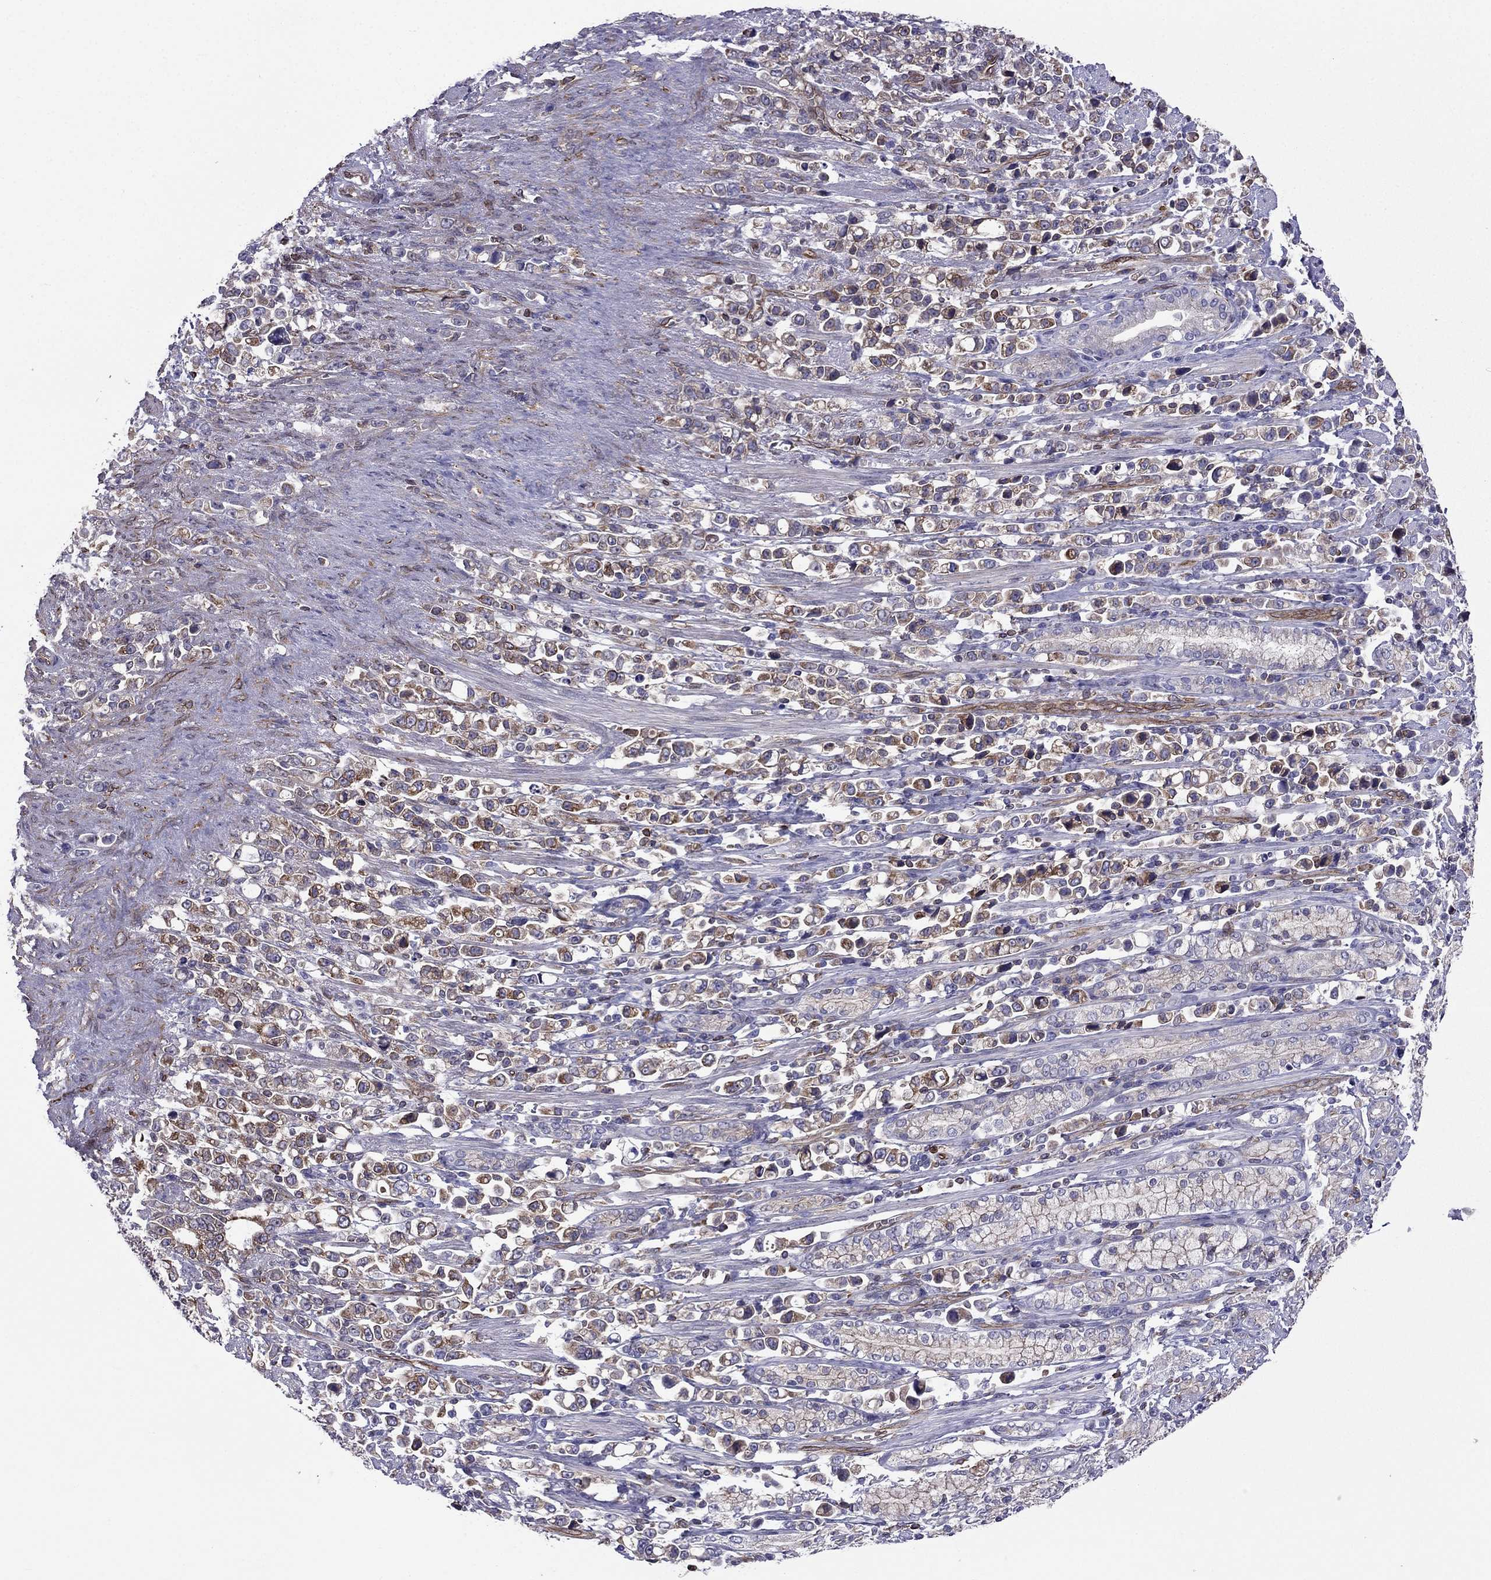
{"staining": {"intensity": "moderate", "quantity": "<25%", "location": "cytoplasmic/membranous"}, "tissue": "stomach cancer", "cell_type": "Tumor cells", "image_type": "cancer", "snomed": [{"axis": "morphology", "description": "Adenocarcinoma, NOS"}, {"axis": "topography", "description": "Stomach"}], "caption": "Human stomach cancer (adenocarcinoma) stained with a brown dye demonstrates moderate cytoplasmic/membranous positive staining in about <25% of tumor cells.", "gene": "GNAL", "patient": {"sex": "male", "age": 63}}